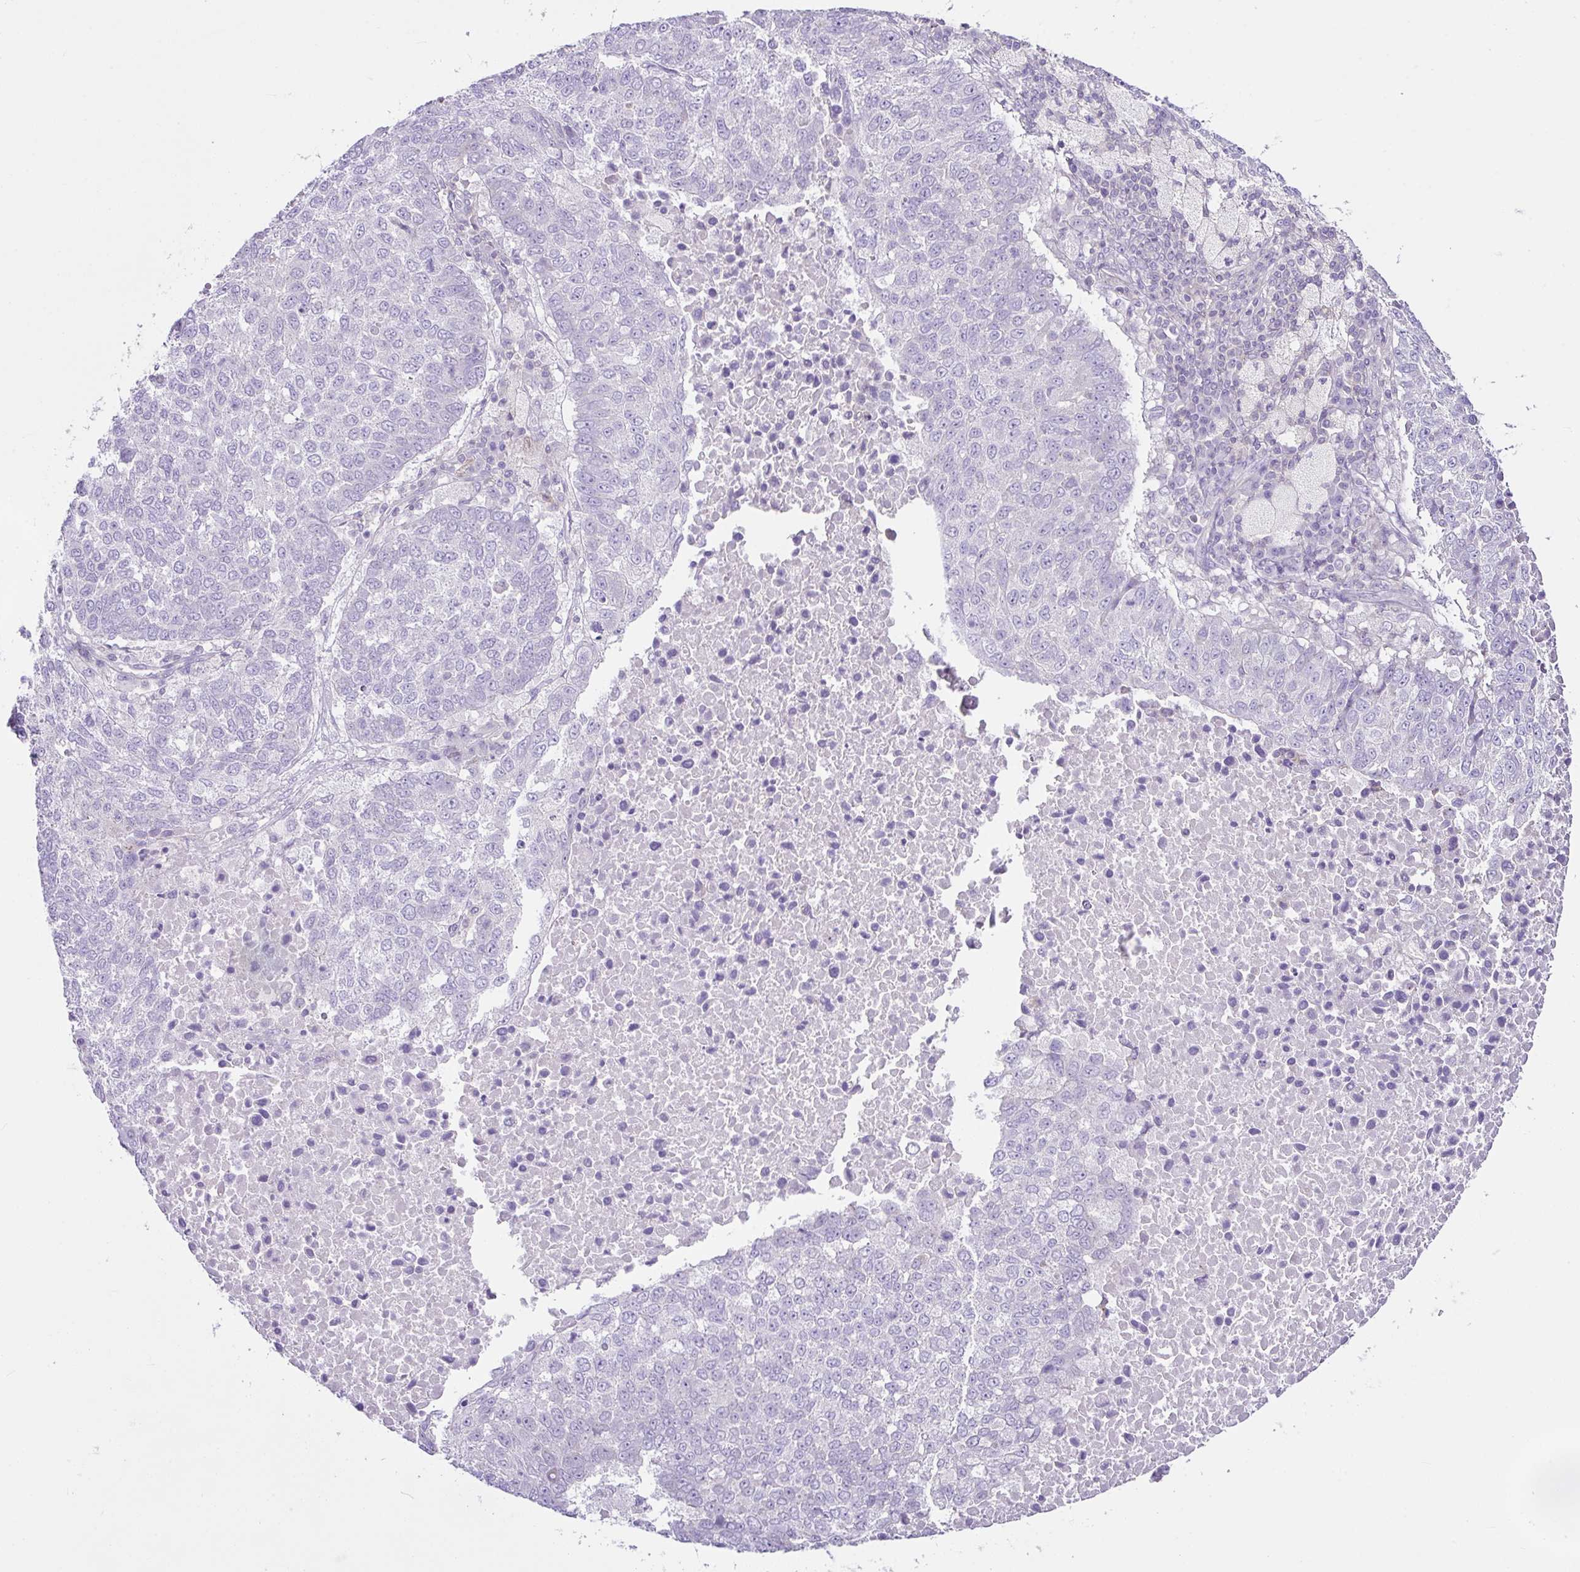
{"staining": {"intensity": "negative", "quantity": "none", "location": "none"}, "tissue": "lung cancer", "cell_type": "Tumor cells", "image_type": "cancer", "snomed": [{"axis": "morphology", "description": "Squamous cell carcinoma, NOS"}, {"axis": "topography", "description": "Lung"}], "caption": "Protein analysis of lung cancer (squamous cell carcinoma) reveals no significant positivity in tumor cells.", "gene": "D2HGDH", "patient": {"sex": "male", "age": 73}}